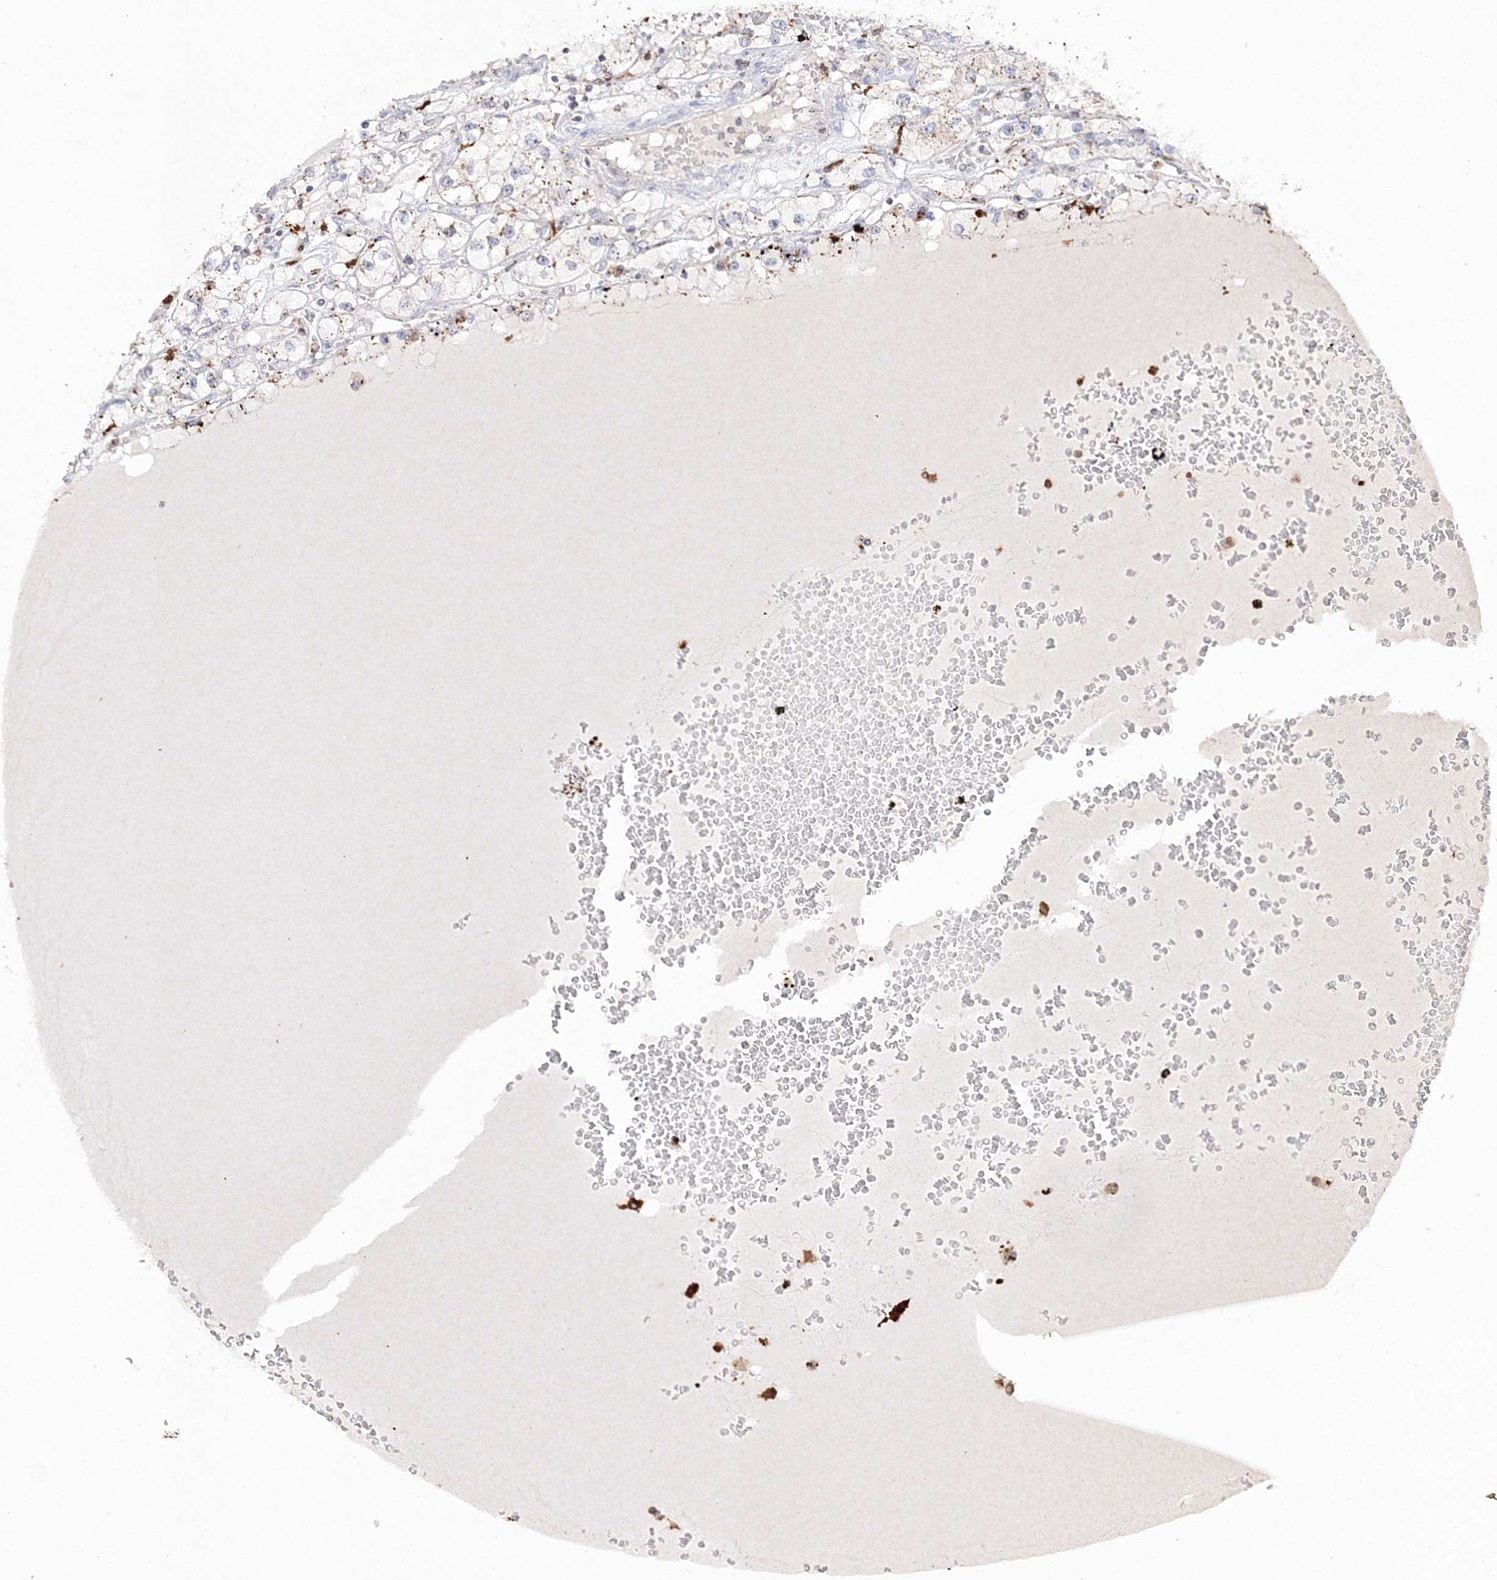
{"staining": {"intensity": "negative", "quantity": "none", "location": "none"}, "tissue": "renal cancer", "cell_type": "Tumor cells", "image_type": "cancer", "snomed": [{"axis": "morphology", "description": "Adenocarcinoma, NOS"}, {"axis": "topography", "description": "Kidney"}], "caption": "DAB immunohistochemical staining of renal cancer exhibits no significant expression in tumor cells.", "gene": "ARCN1", "patient": {"sex": "male", "age": 56}}